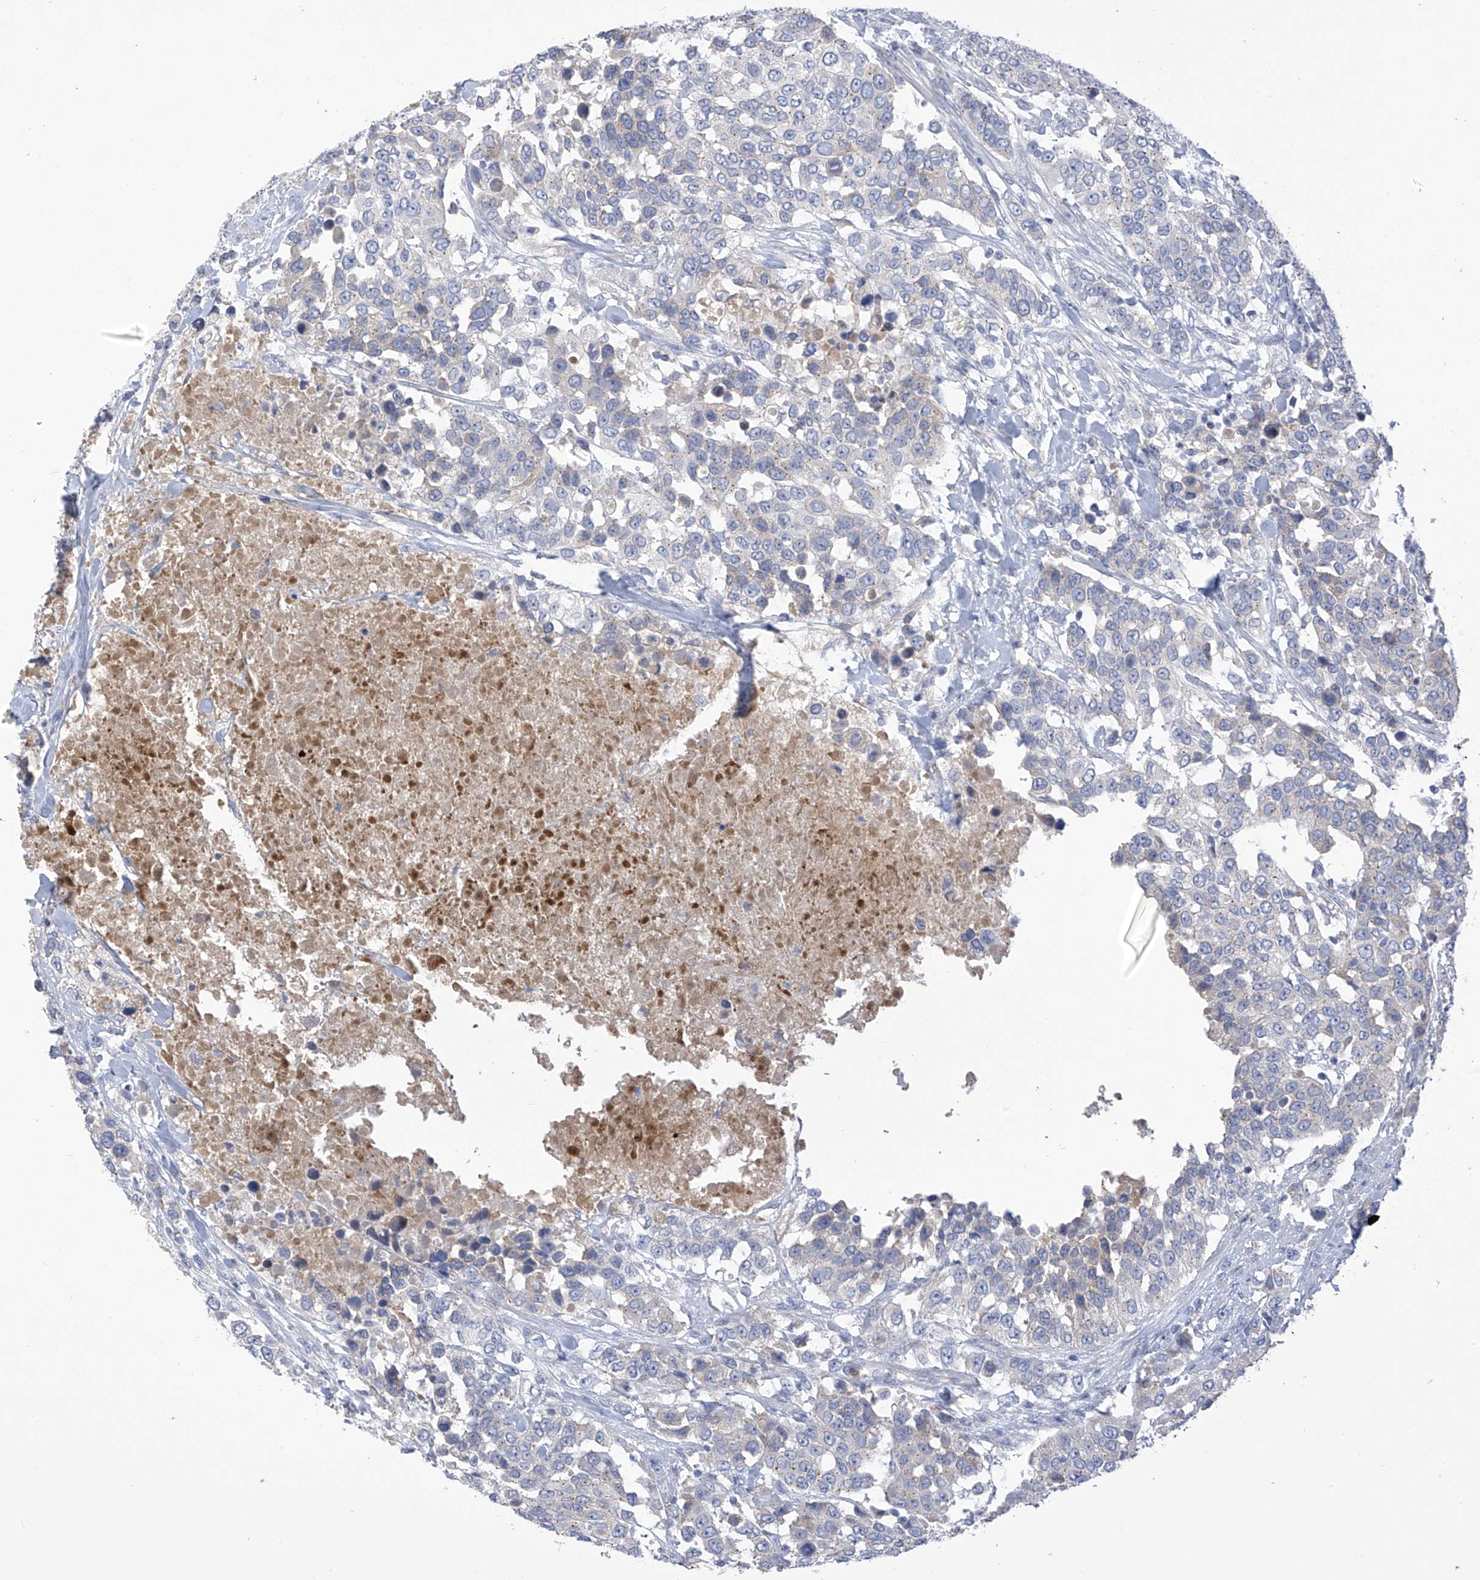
{"staining": {"intensity": "negative", "quantity": "none", "location": "none"}, "tissue": "urothelial cancer", "cell_type": "Tumor cells", "image_type": "cancer", "snomed": [{"axis": "morphology", "description": "Urothelial carcinoma, High grade"}, {"axis": "topography", "description": "Urinary bladder"}], "caption": "The photomicrograph displays no significant expression in tumor cells of urothelial carcinoma (high-grade).", "gene": "SLCO4A1", "patient": {"sex": "female", "age": 80}}